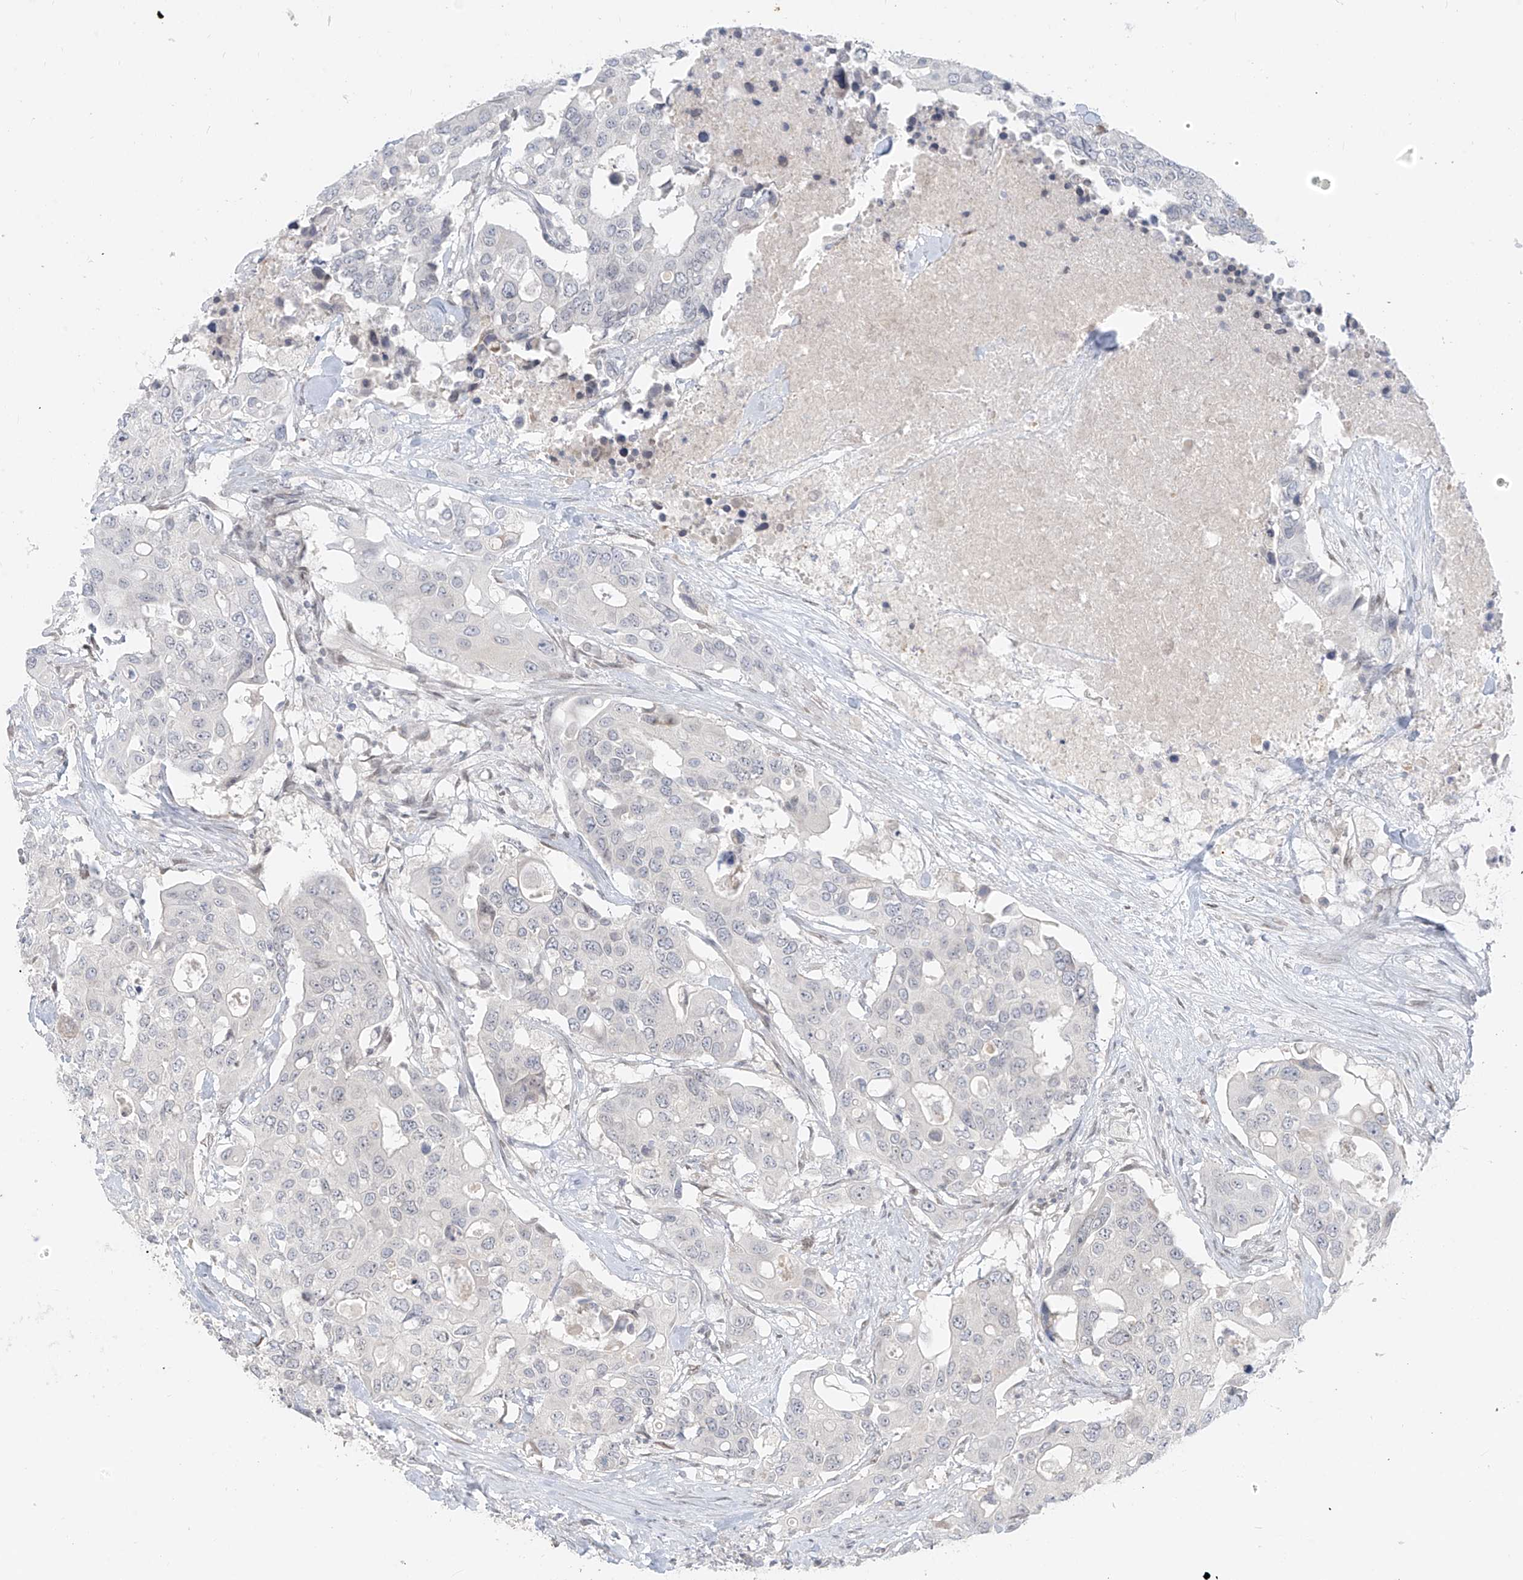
{"staining": {"intensity": "negative", "quantity": "none", "location": "none"}, "tissue": "colorectal cancer", "cell_type": "Tumor cells", "image_type": "cancer", "snomed": [{"axis": "morphology", "description": "Adenocarcinoma, NOS"}, {"axis": "topography", "description": "Colon"}], "caption": "Immunohistochemistry micrograph of neoplastic tissue: human colorectal cancer (adenocarcinoma) stained with DAB (3,3'-diaminobenzidine) demonstrates no significant protein expression in tumor cells. (Stains: DAB immunohistochemistry with hematoxylin counter stain, Microscopy: brightfield microscopy at high magnification).", "gene": "OSBPL7", "patient": {"sex": "male", "age": 77}}